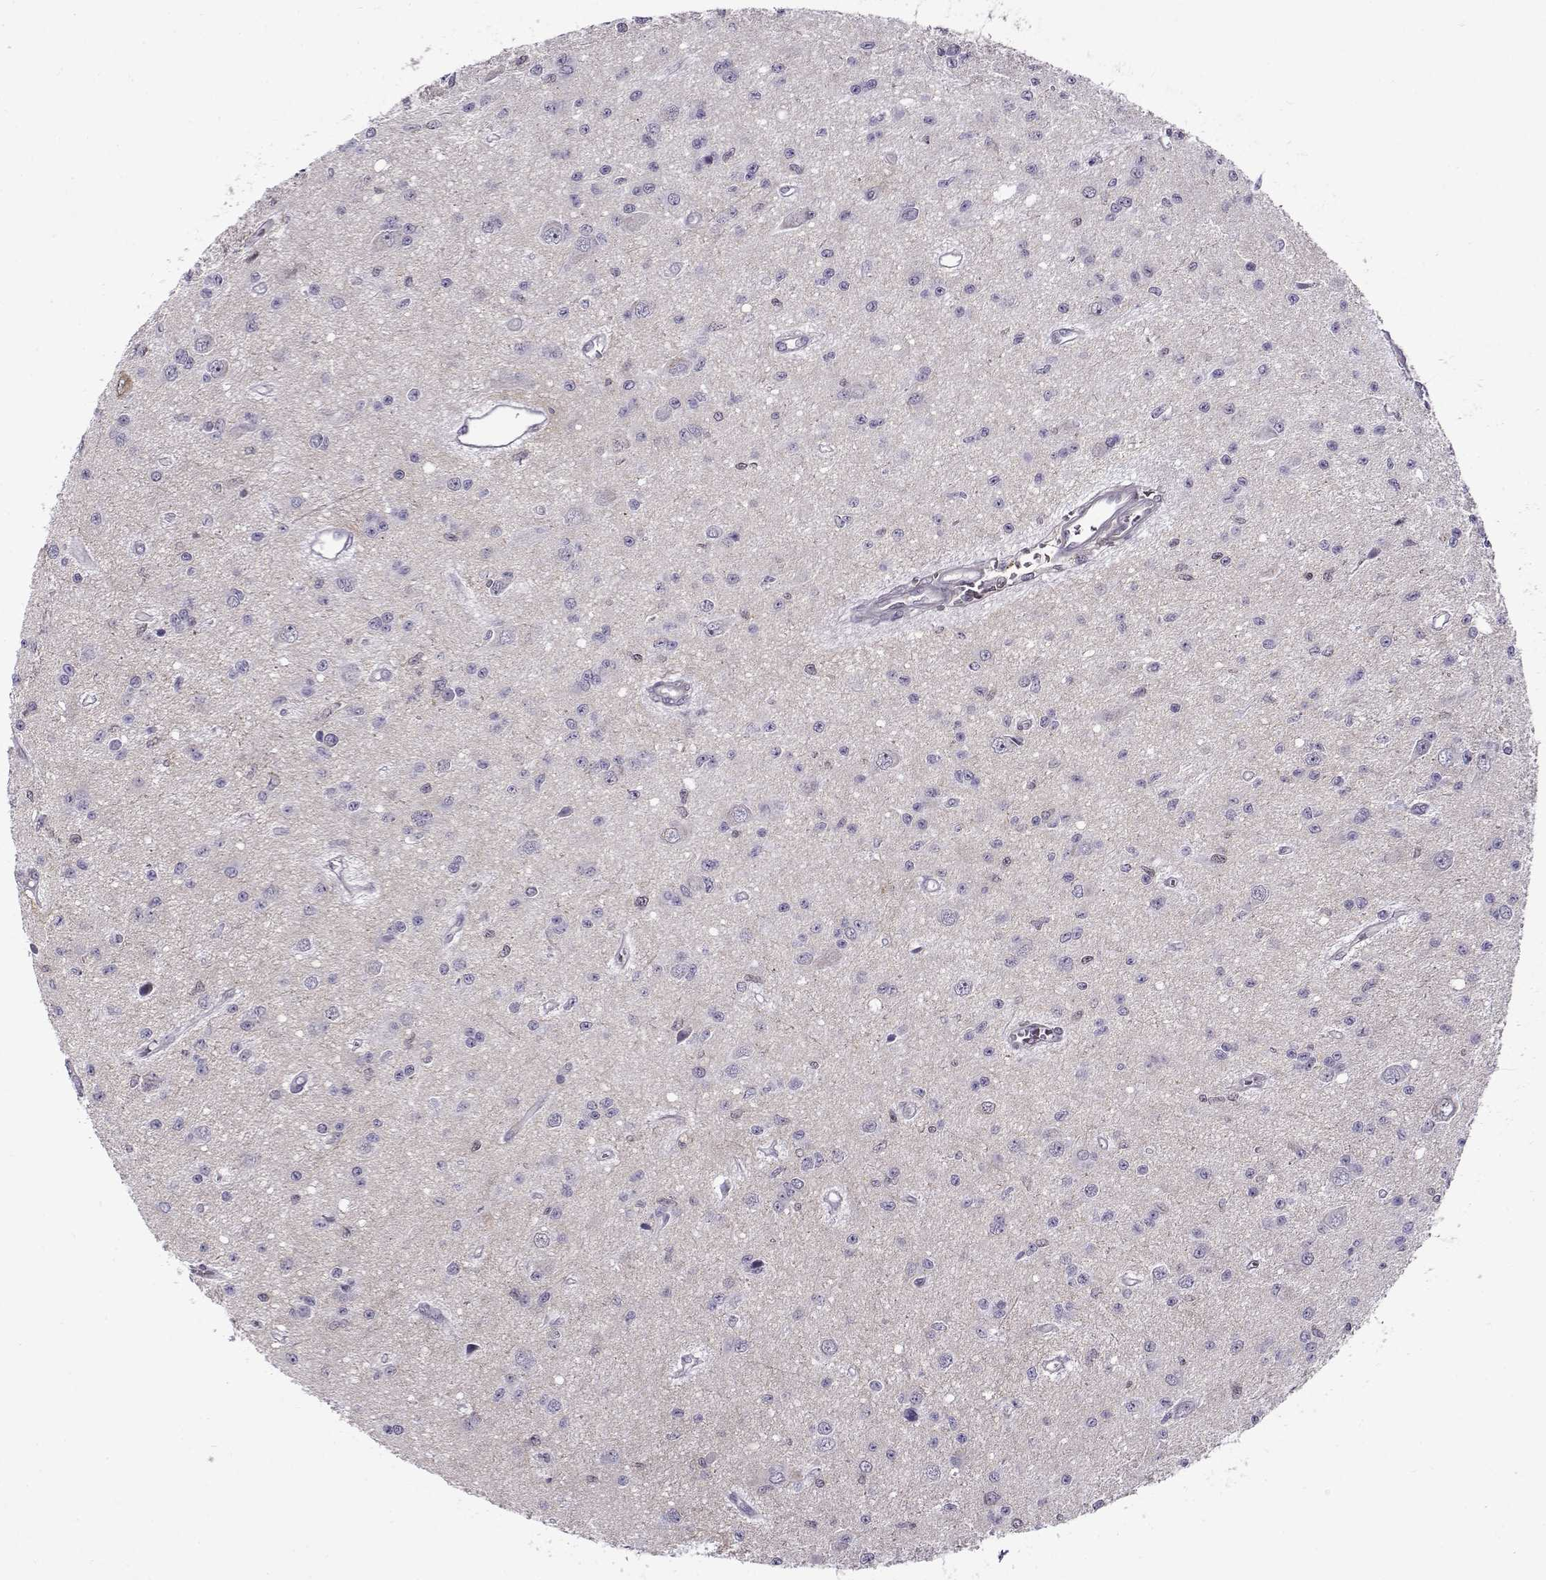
{"staining": {"intensity": "negative", "quantity": "none", "location": "none"}, "tissue": "glioma", "cell_type": "Tumor cells", "image_type": "cancer", "snomed": [{"axis": "morphology", "description": "Glioma, malignant, Low grade"}, {"axis": "topography", "description": "Brain"}], "caption": "Immunohistochemistry photomicrograph of neoplastic tissue: malignant low-grade glioma stained with DAB (3,3'-diaminobenzidine) displays no significant protein positivity in tumor cells.", "gene": "BACH1", "patient": {"sex": "female", "age": 45}}